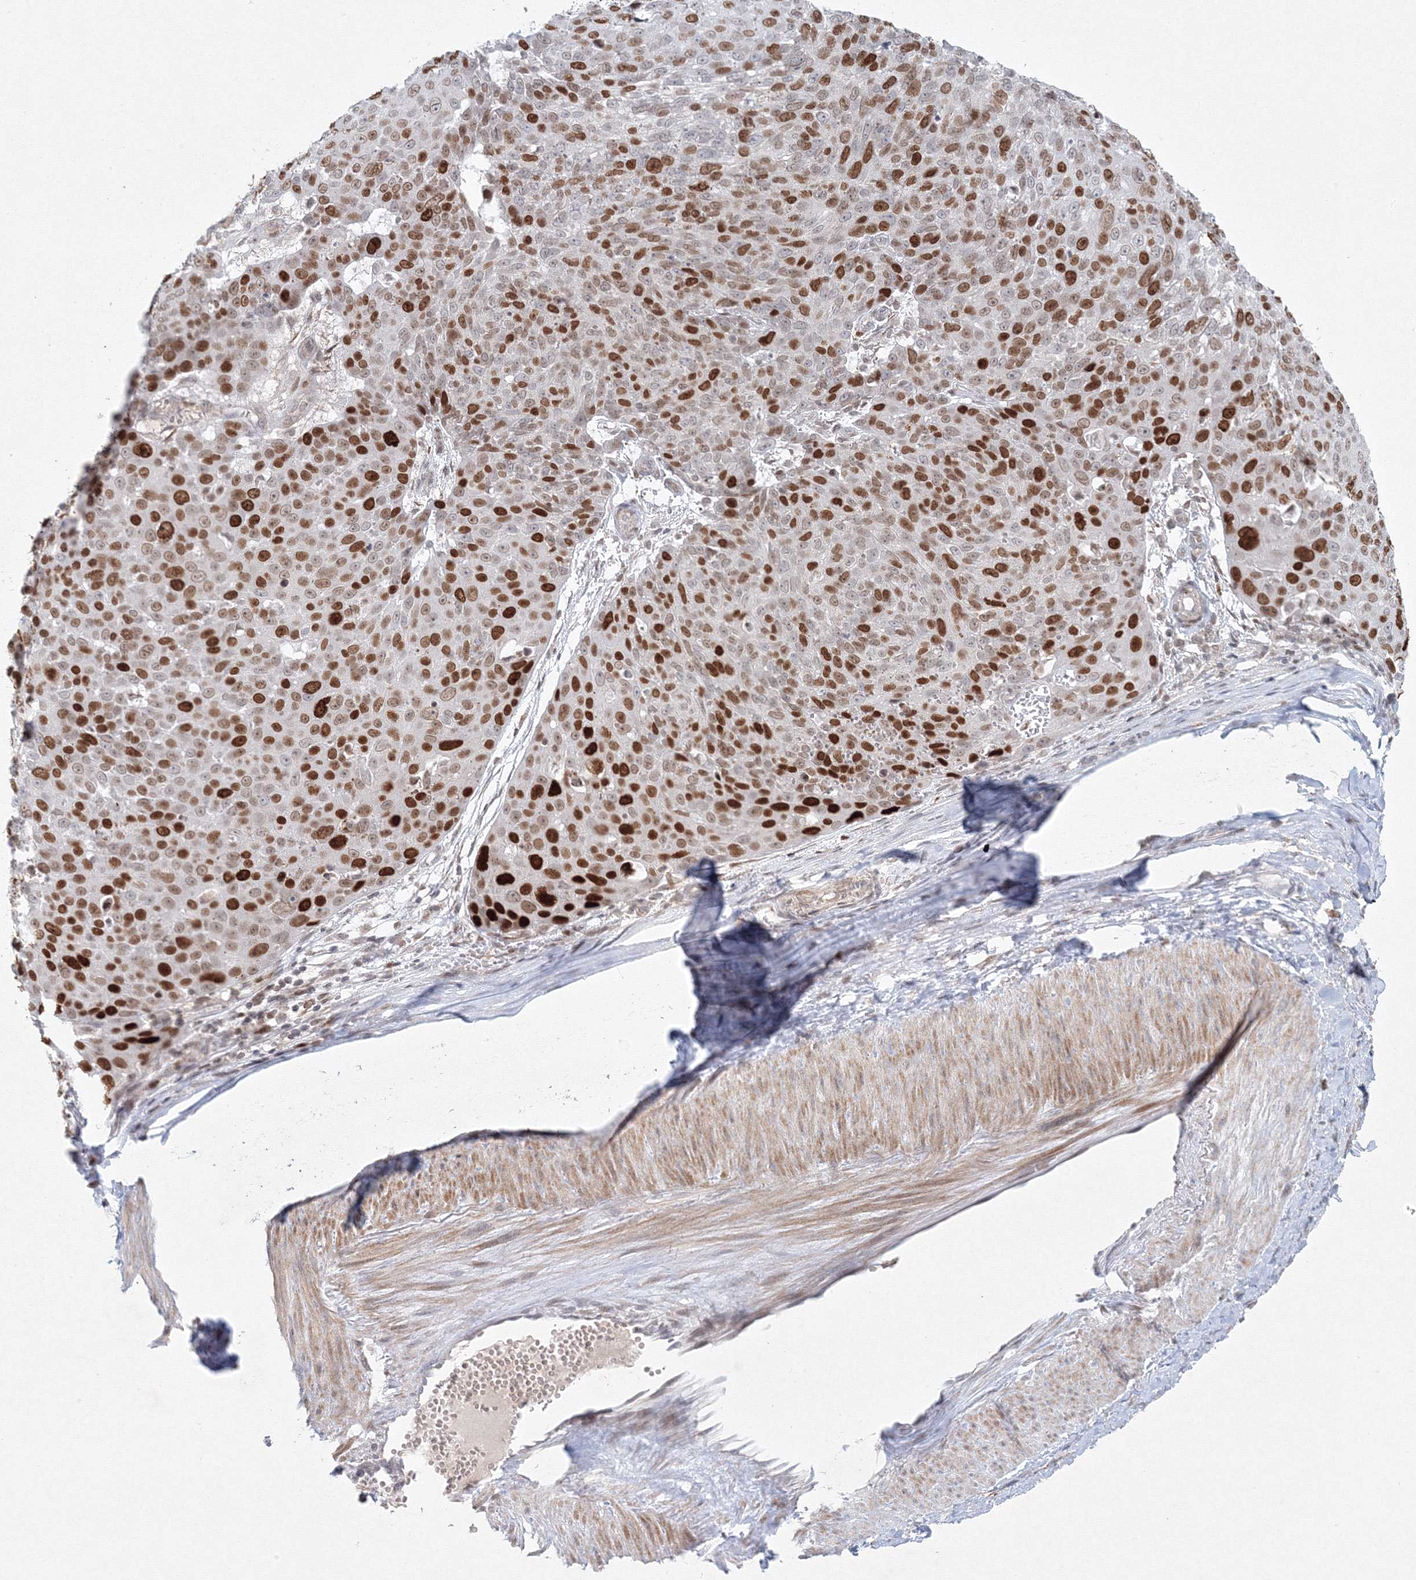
{"staining": {"intensity": "moderate", "quantity": ">75%", "location": "nuclear"}, "tissue": "skin cancer", "cell_type": "Tumor cells", "image_type": "cancer", "snomed": [{"axis": "morphology", "description": "Squamous cell carcinoma, NOS"}, {"axis": "topography", "description": "Skin"}], "caption": "Squamous cell carcinoma (skin) stained with a brown dye demonstrates moderate nuclear positive positivity in approximately >75% of tumor cells.", "gene": "KIF4A", "patient": {"sex": "male", "age": 71}}